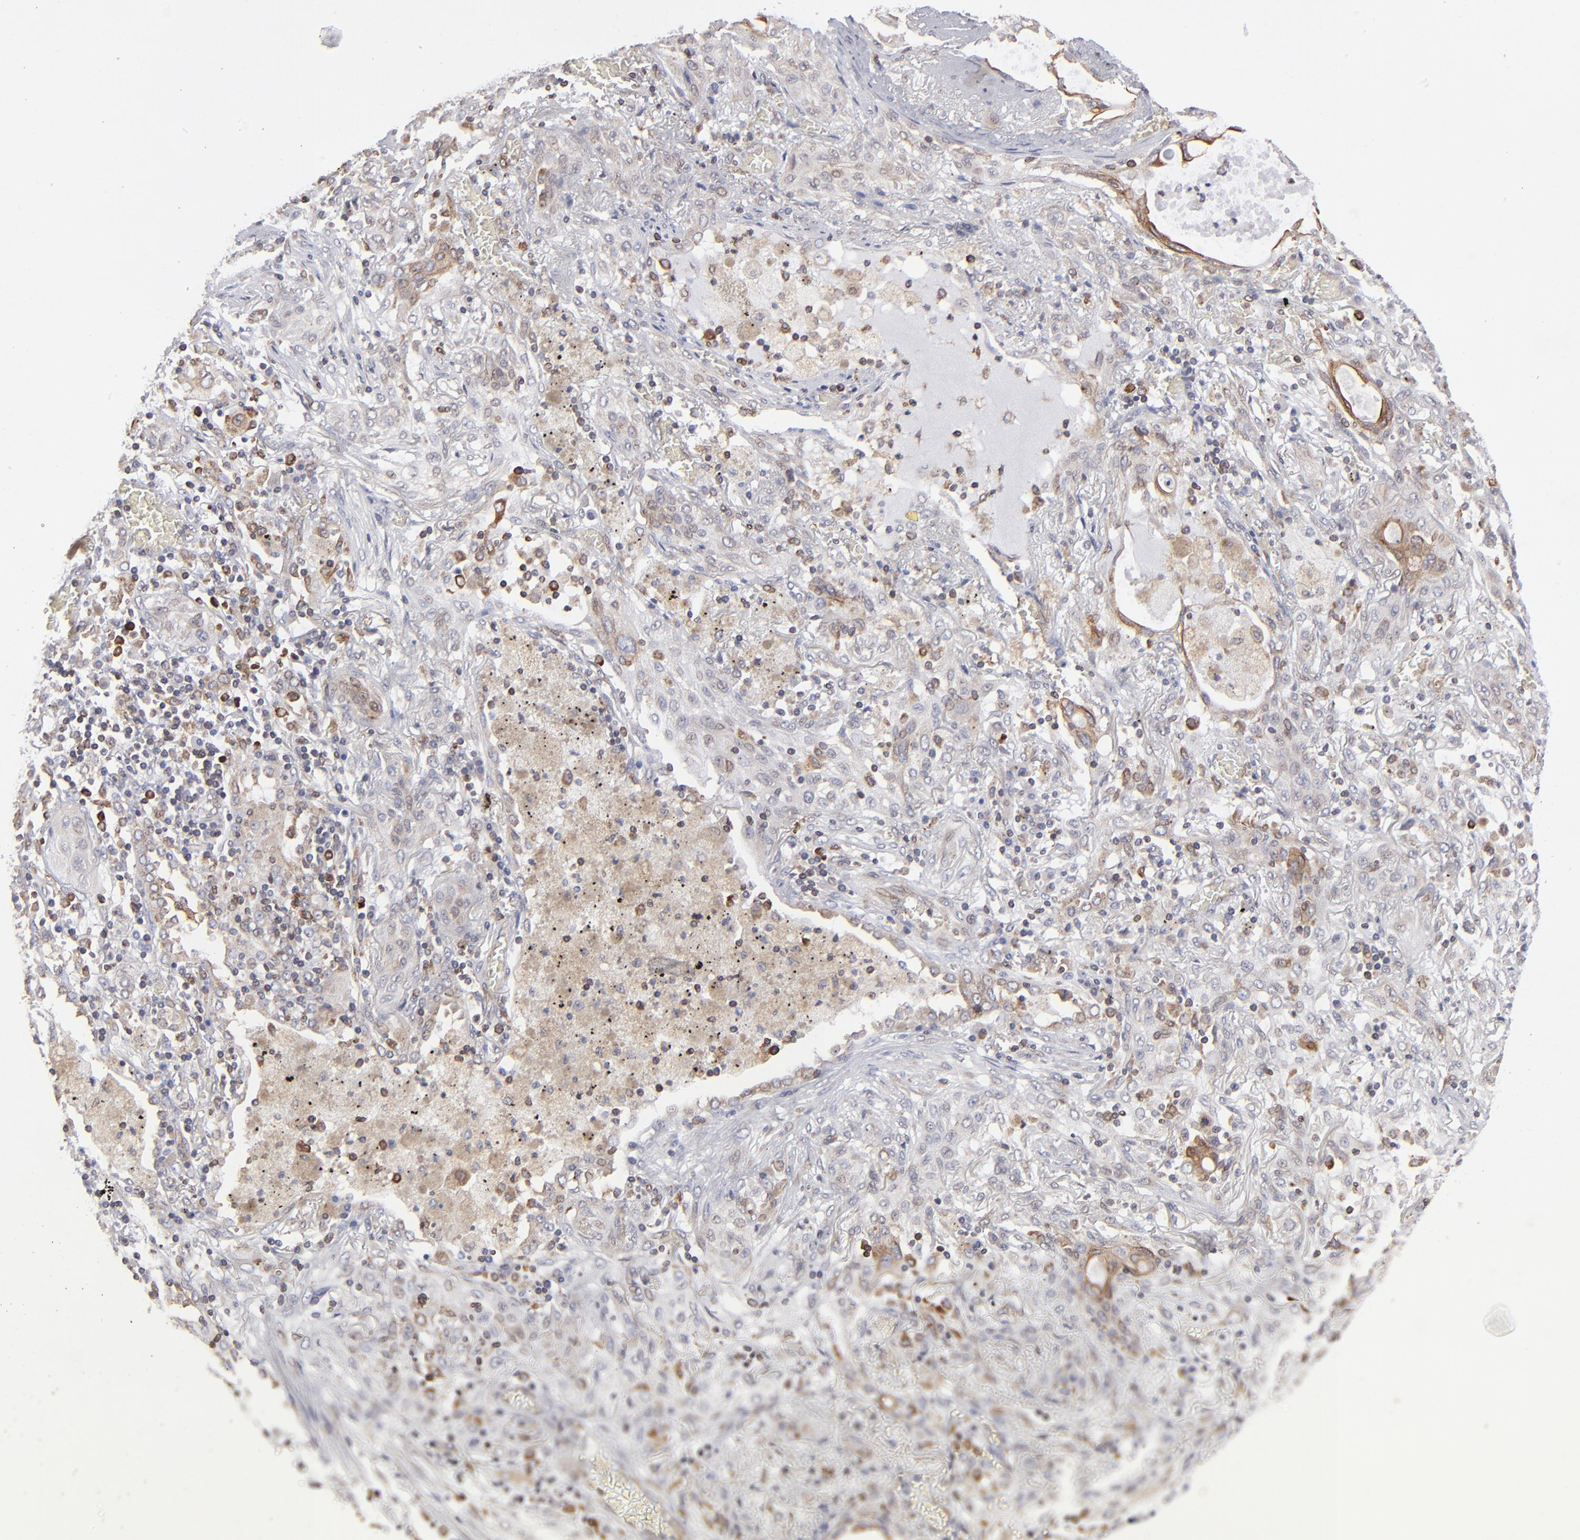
{"staining": {"intensity": "weak", "quantity": "25%-75%", "location": "cytoplasmic/membranous"}, "tissue": "lung cancer", "cell_type": "Tumor cells", "image_type": "cancer", "snomed": [{"axis": "morphology", "description": "Squamous cell carcinoma, NOS"}, {"axis": "topography", "description": "Lung"}], "caption": "Lung cancer (squamous cell carcinoma) stained with a brown dye displays weak cytoplasmic/membranous positive expression in about 25%-75% of tumor cells.", "gene": "TMX1", "patient": {"sex": "female", "age": 47}}